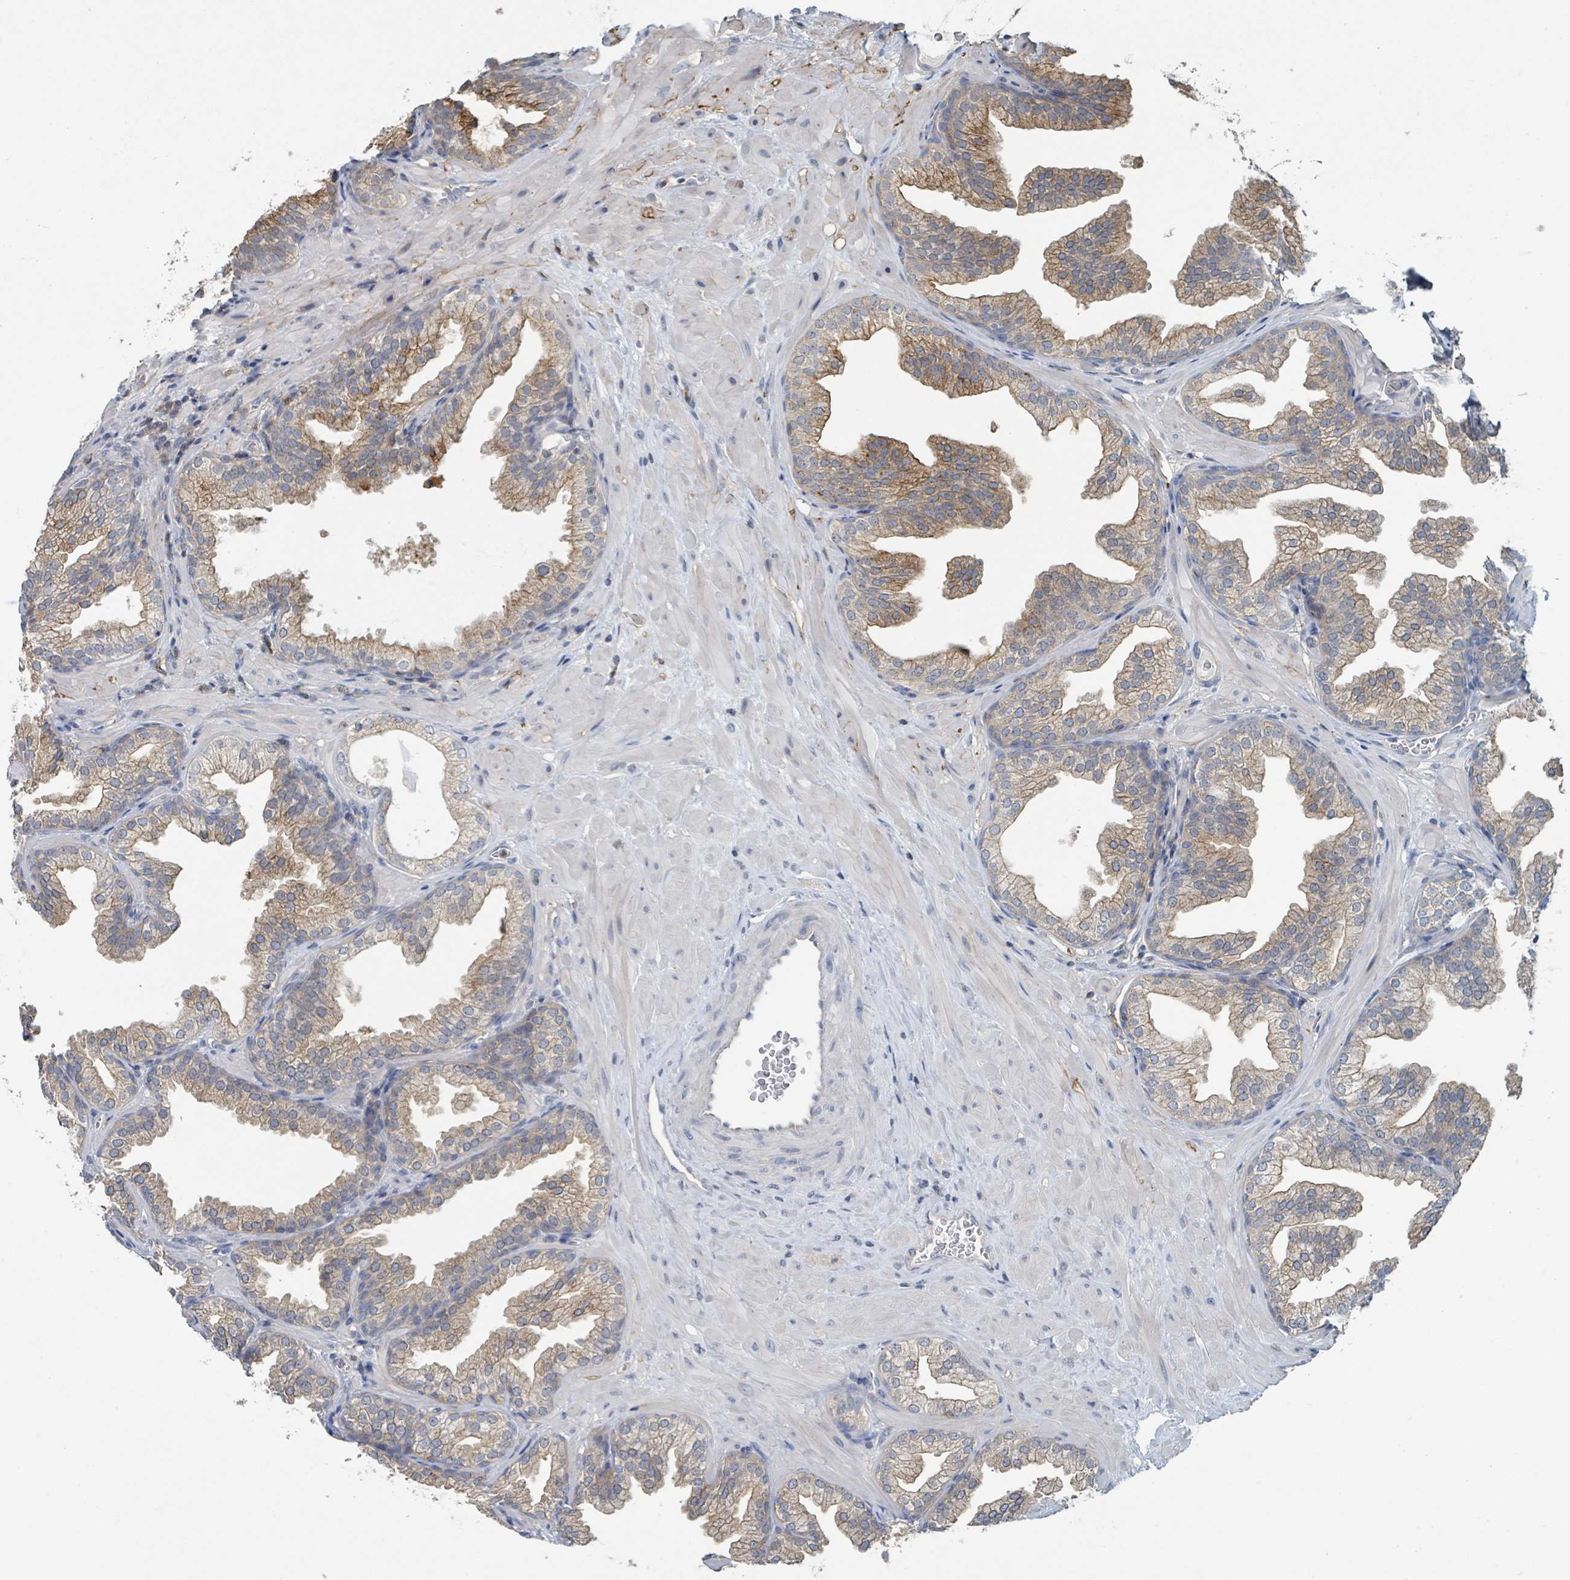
{"staining": {"intensity": "moderate", "quantity": "25%-75%", "location": "cytoplasmic/membranous"}, "tissue": "prostate", "cell_type": "Glandular cells", "image_type": "normal", "snomed": [{"axis": "morphology", "description": "Normal tissue, NOS"}, {"axis": "topography", "description": "Prostate"}], "caption": "Protein staining demonstrates moderate cytoplasmic/membranous positivity in approximately 25%-75% of glandular cells in benign prostate. The staining was performed using DAB (3,3'-diaminobenzidine) to visualize the protein expression in brown, while the nuclei were stained in blue with hematoxylin (Magnification: 20x).", "gene": "LRRC42", "patient": {"sex": "male", "age": 37}}